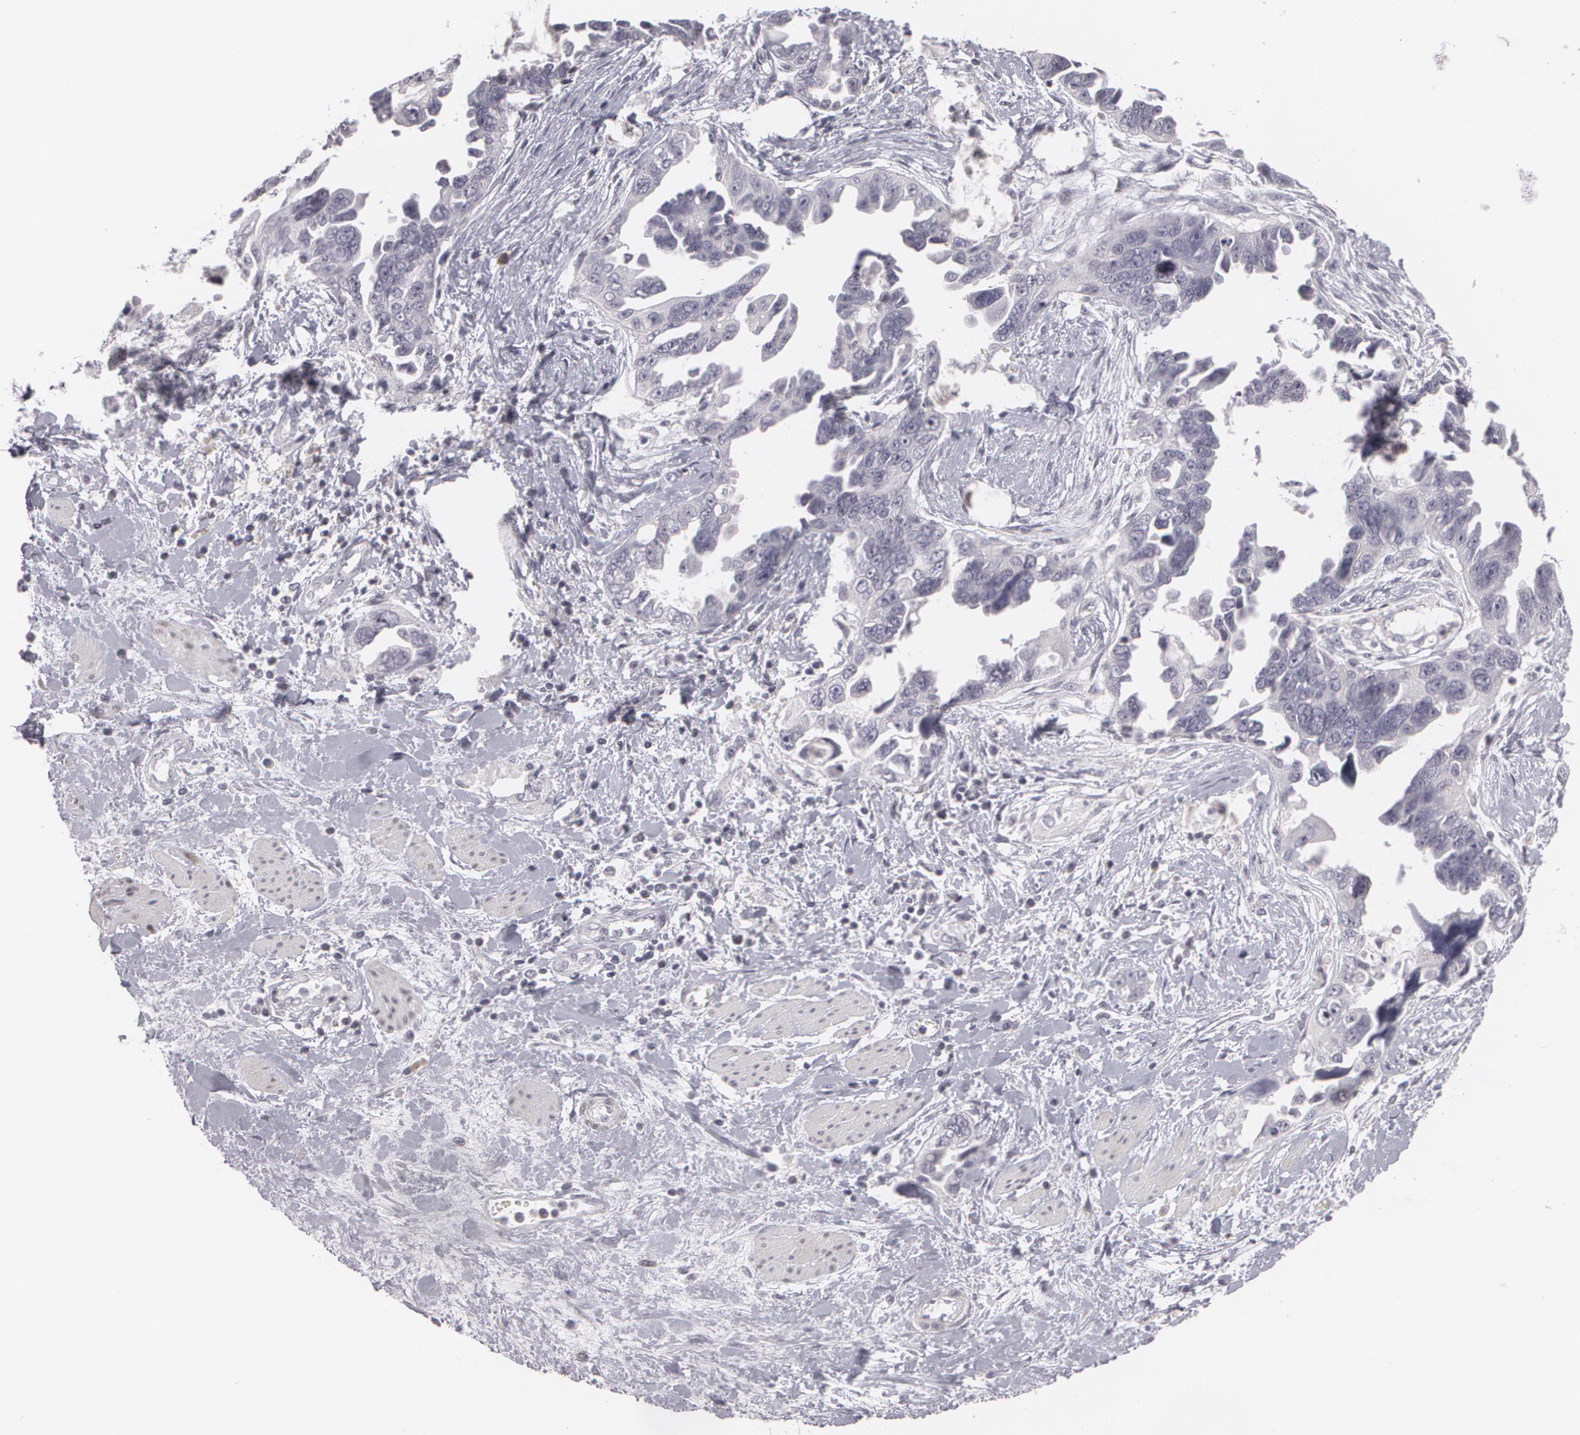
{"staining": {"intensity": "negative", "quantity": "none", "location": "none"}, "tissue": "ovarian cancer", "cell_type": "Tumor cells", "image_type": "cancer", "snomed": [{"axis": "morphology", "description": "Cystadenocarcinoma, serous, NOS"}, {"axis": "topography", "description": "Ovary"}], "caption": "There is no significant staining in tumor cells of ovarian serous cystadenocarcinoma. (IHC, brightfield microscopy, high magnification).", "gene": "ZBTB16", "patient": {"sex": "female", "age": 63}}